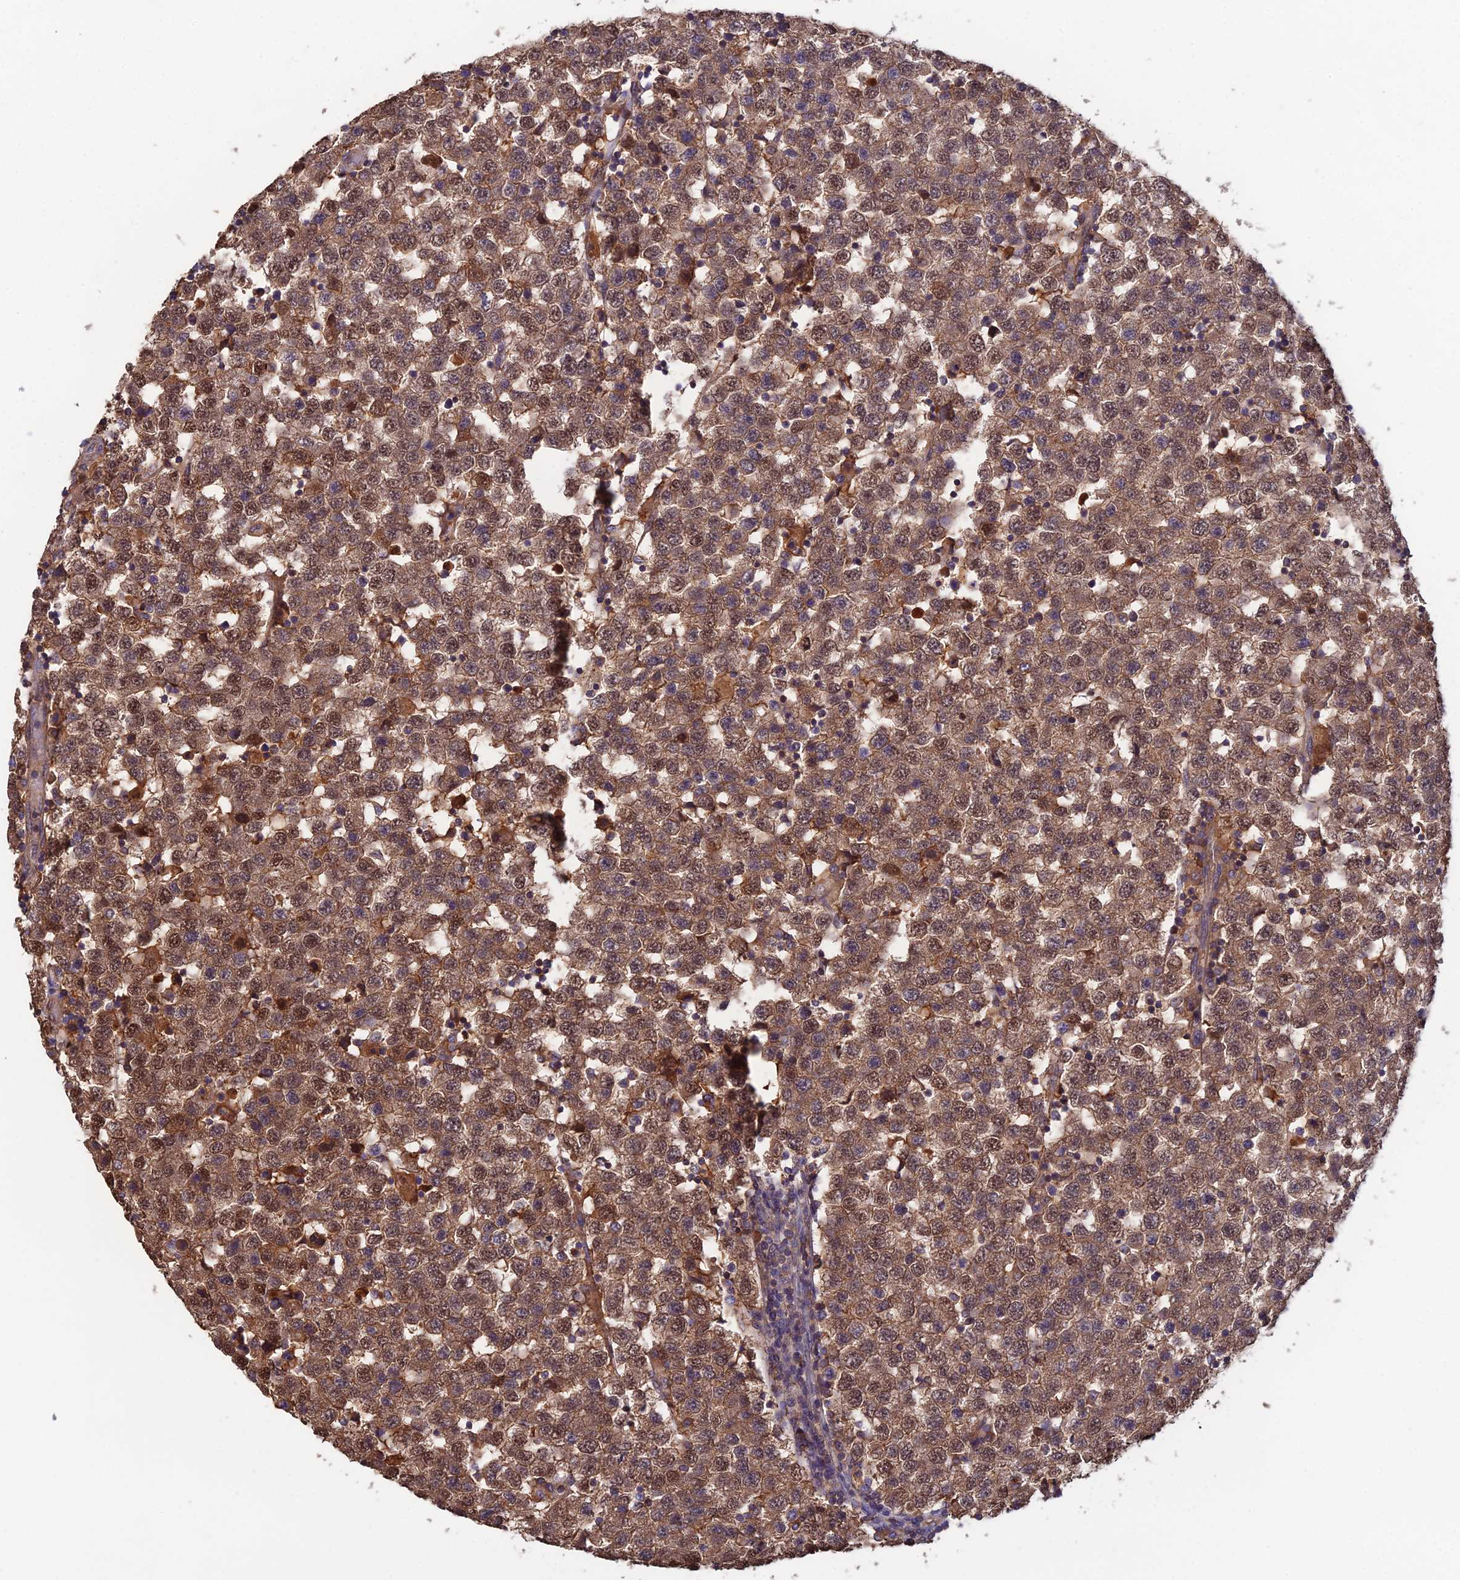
{"staining": {"intensity": "moderate", "quantity": ">75%", "location": "cytoplasmic/membranous,nuclear"}, "tissue": "testis cancer", "cell_type": "Tumor cells", "image_type": "cancer", "snomed": [{"axis": "morphology", "description": "Seminoma, NOS"}, {"axis": "topography", "description": "Testis"}], "caption": "This histopathology image demonstrates testis cancer (seminoma) stained with immunohistochemistry (IHC) to label a protein in brown. The cytoplasmic/membranous and nuclear of tumor cells show moderate positivity for the protein. Nuclei are counter-stained blue.", "gene": "GALR2", "patient": {"sex": "male", "age": 34}}